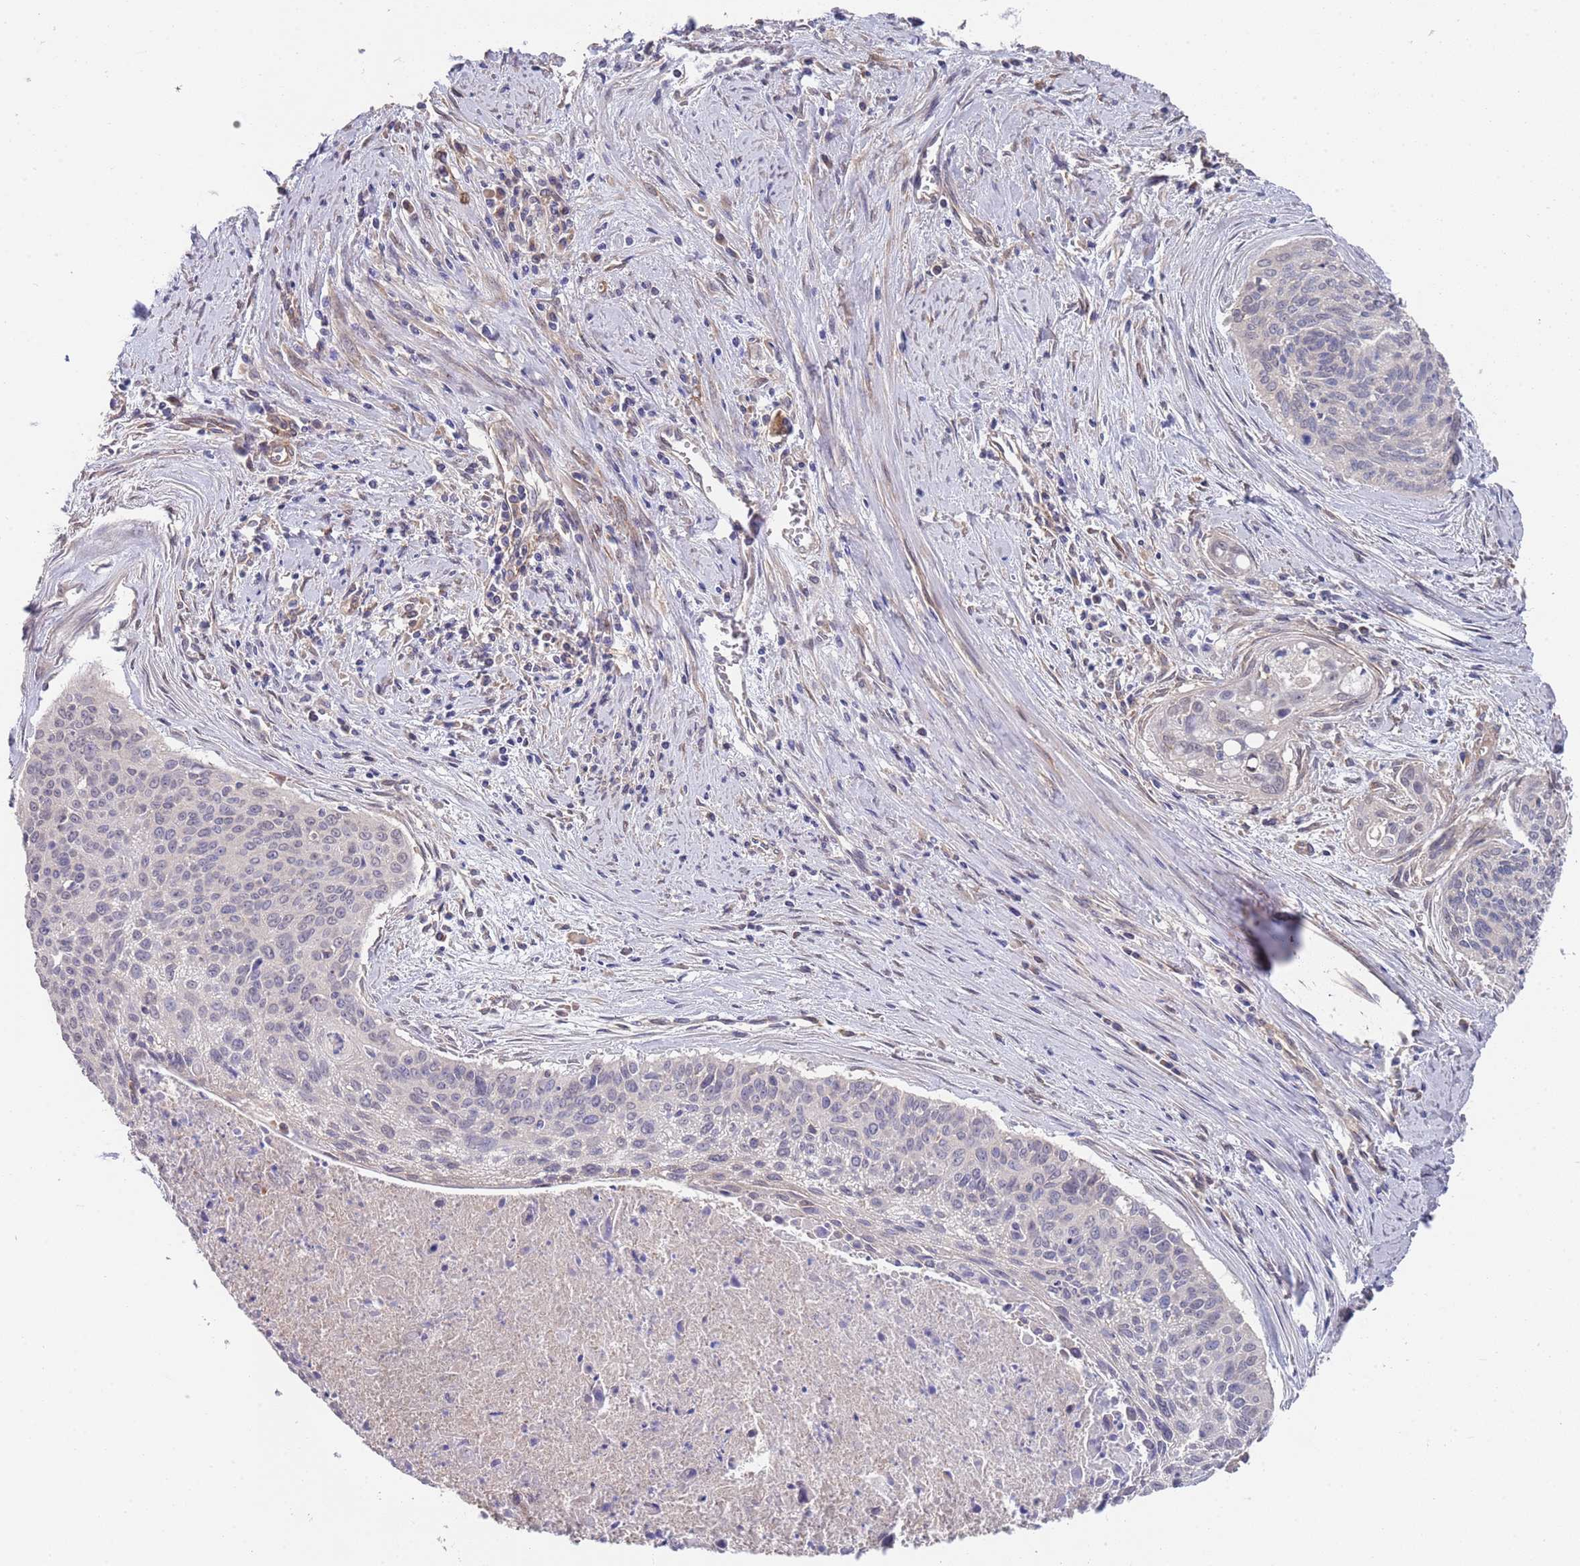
{"staining": {"intensity": "negative", "quantity": "none", "location": "none"}, "tissue": "cervical cancer", "cell_type": "Tumor cells", "image_type": "cancer", "snomed": [{"axis": "morphology", "description": "Squamous cell carcinoma, NOS"}, {"axis": "topography", "description": "Cervix"}], "caption": "A high-resolution micrograph shows IHC staining of cervical squamous cell carcinoma, which reveals no significant expression in tumor cells. (Stains: DAB immunohistochemistry (IHC) with hematoxylin counter stain, Microscopy: brightfield microscopy at high magnification).", "gene": "ANK2", "patient": {"sex": "female", "age": 55}}